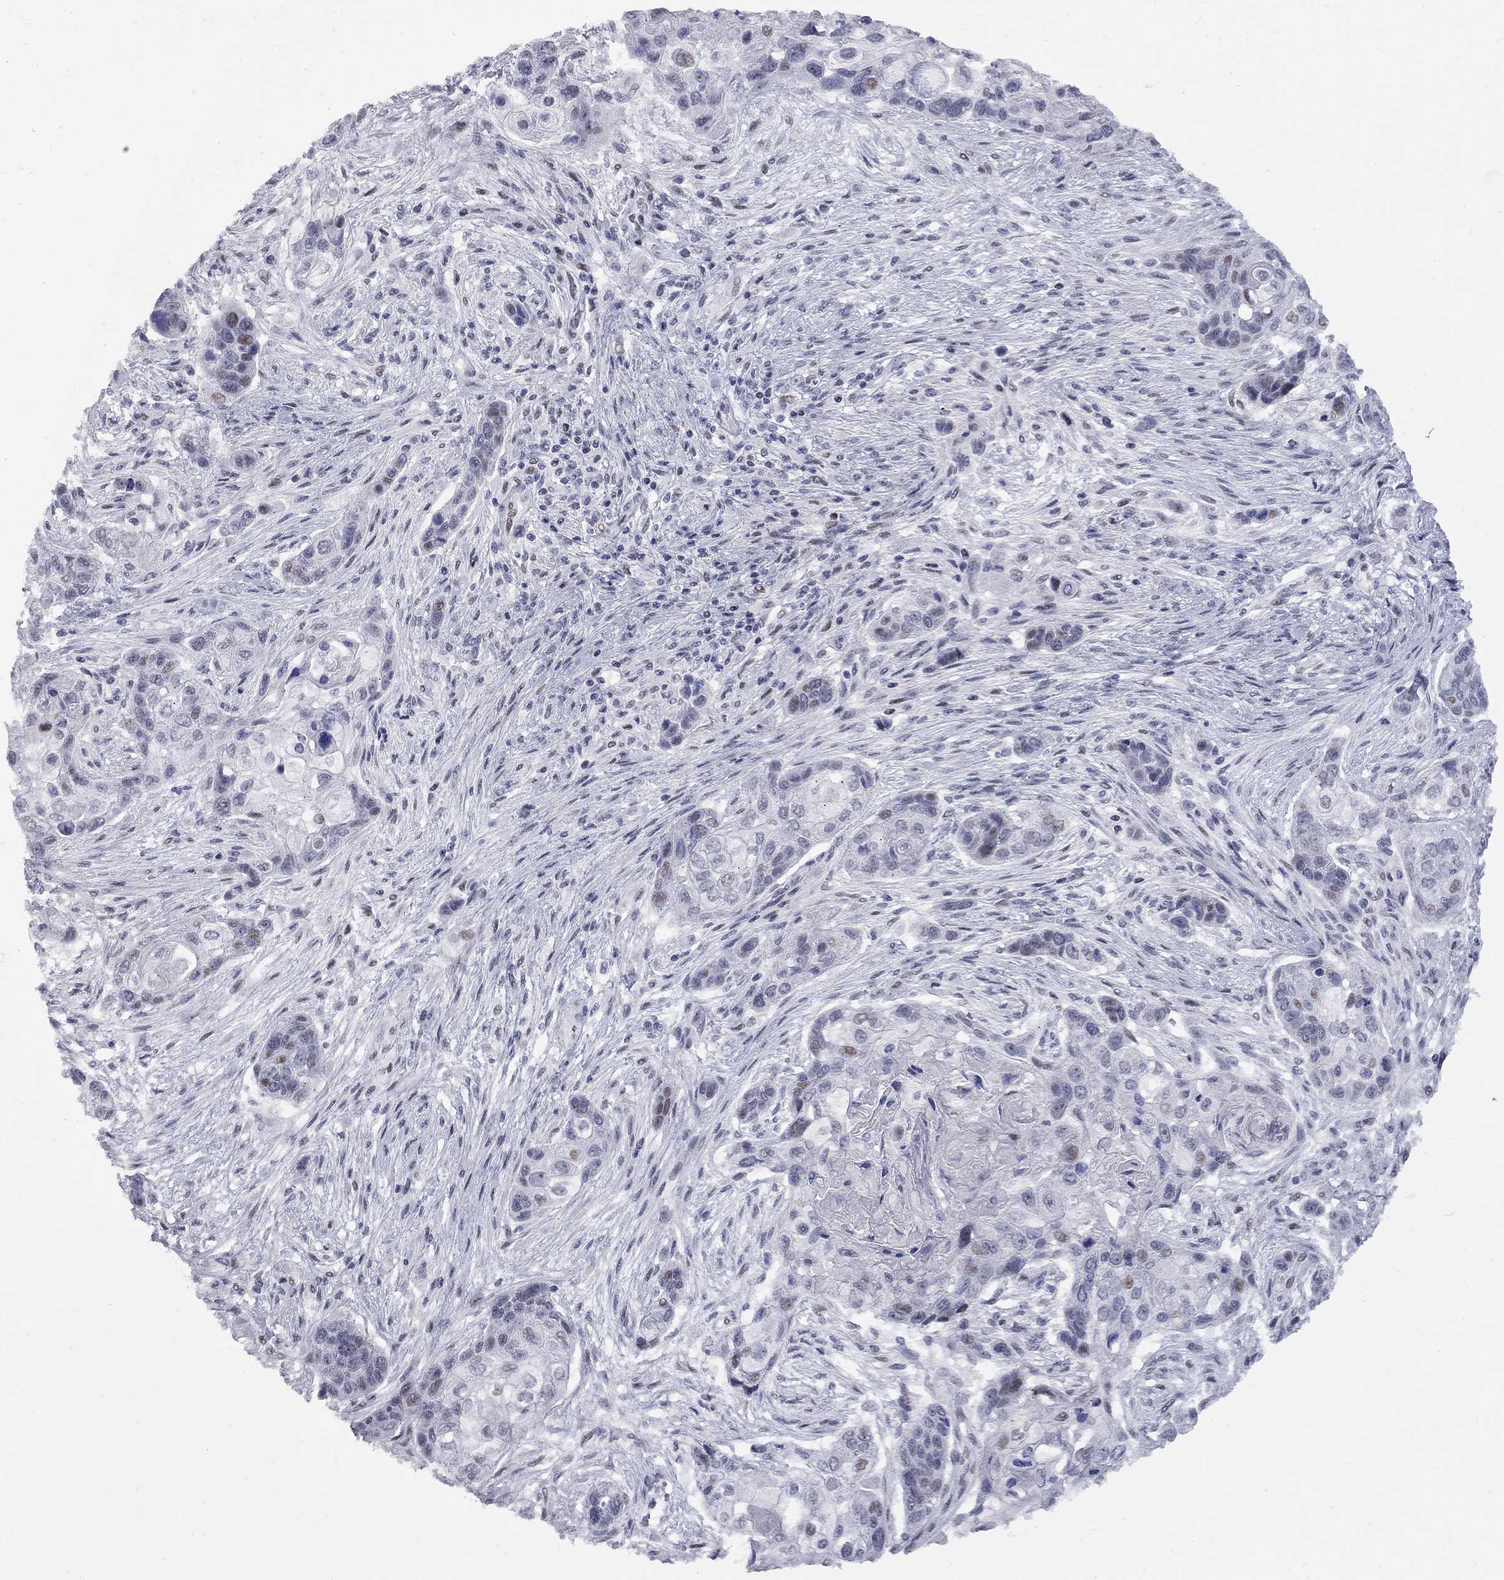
{"staining": {"intensity": "weak", "quantity": "<25%", "location": "nuclear"}, "tissue": "lung cancer", "cell_type": "Tumor cells", "image_type": "cancer", "snomed": [{"axis": "morphology", "description": "Squamous cell carcinoma, NOS"}, {"axis": "topography", "description": "Lung"}], "caption": "The photomicrograph demonstrates no staining of tumor cells in lung squamous cell carcinoma.", "gene": "ZNF154", "patient": {"sex": "male", "age": 69}}